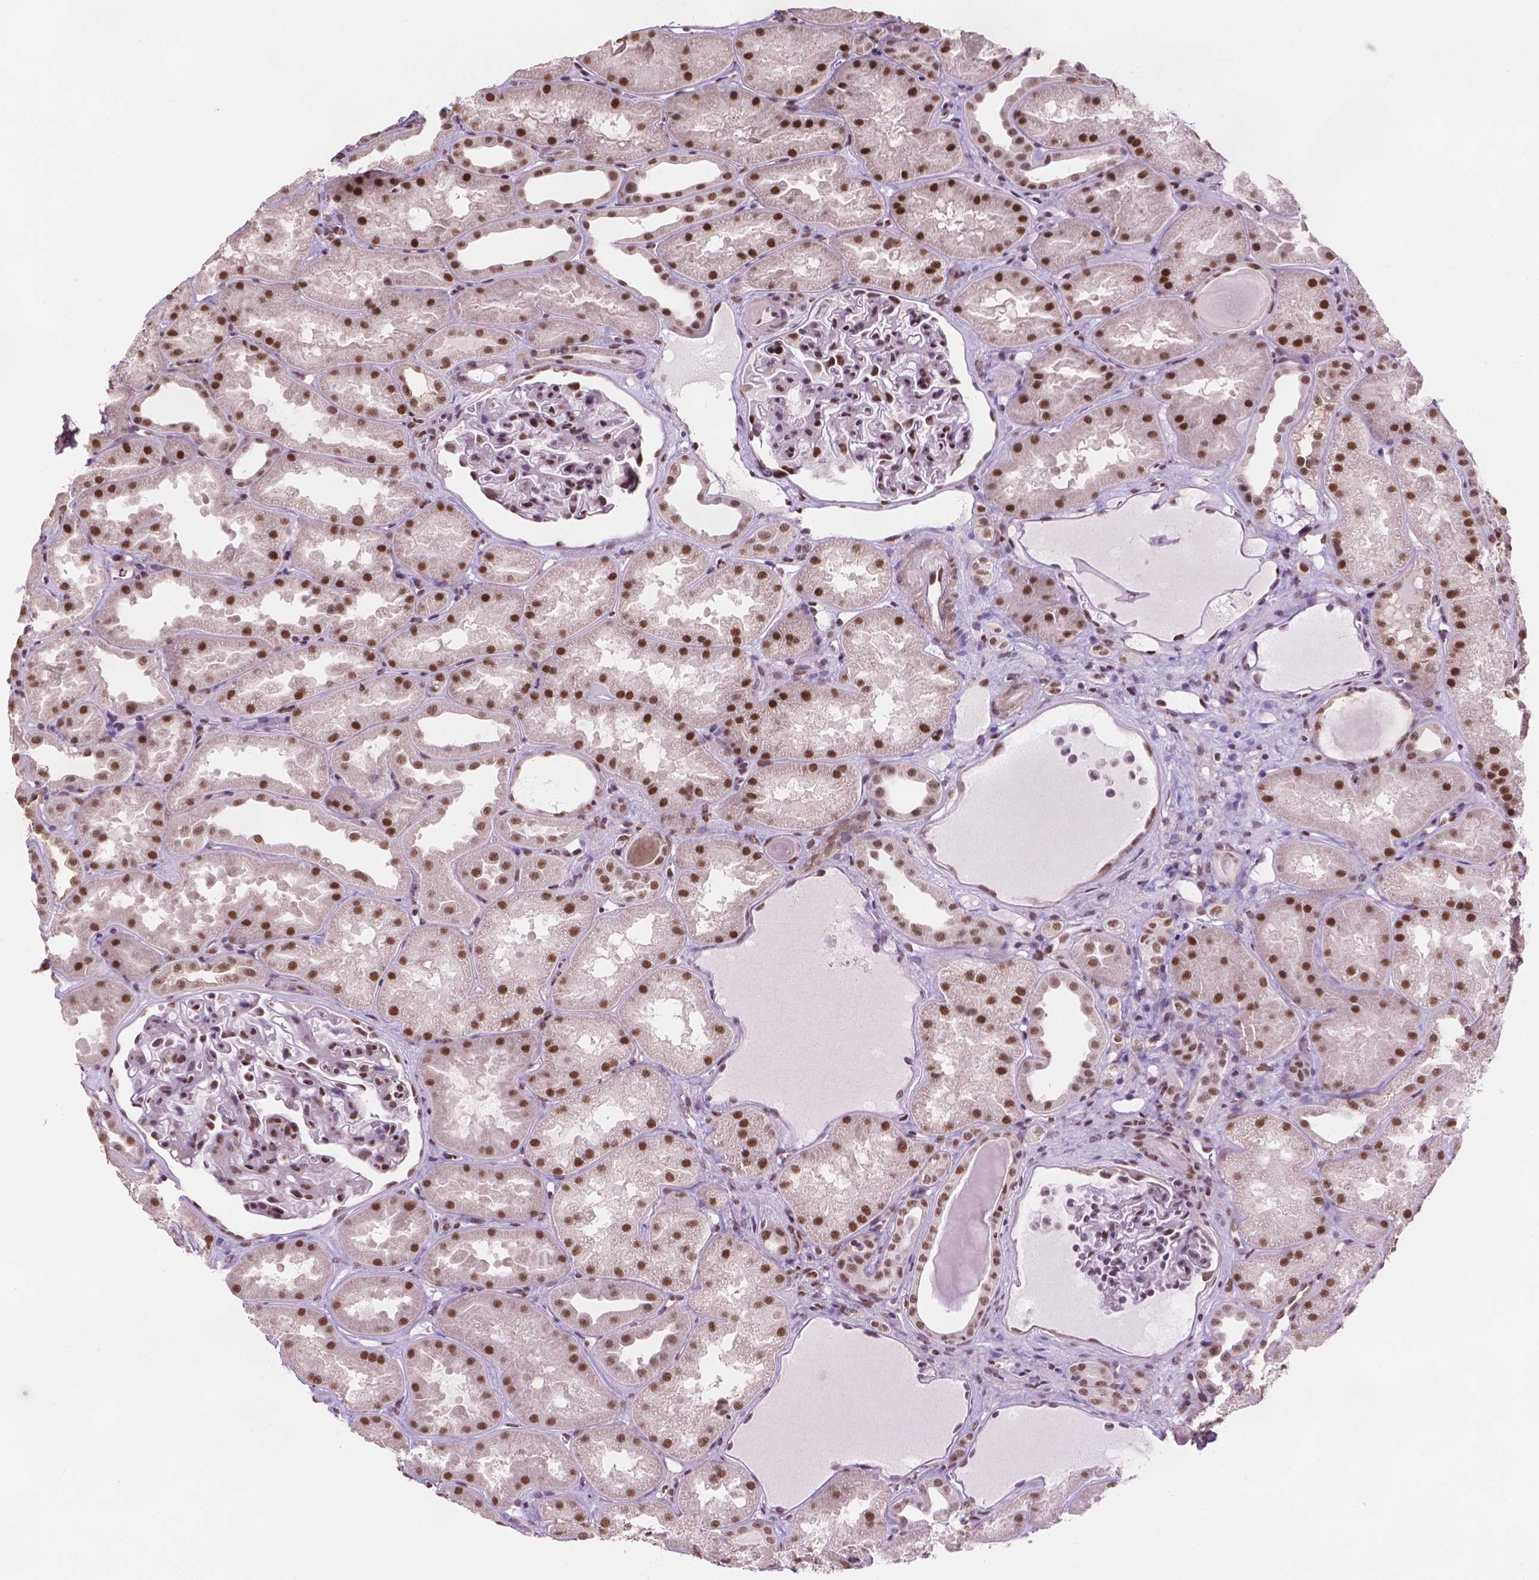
{"staining": {"intensity": "moderate", "quantity": "<25%", "location": "nuclear"}, "tissue": "kidney", "cell_type": "Cells in glomeruli", "image_type": "normal", "snomed": [{"axis": "morphology", "description": "Normal tissue, NOS"}, {"axis": "topography", "description": "Kidney"}], "caption": "A histopathology image of human kidney stained for a protein shows moderate nuclear brown staining in cells in glomeruli.", "gene": "UBN1", "patient": {"sex": "male", "age": 61}}